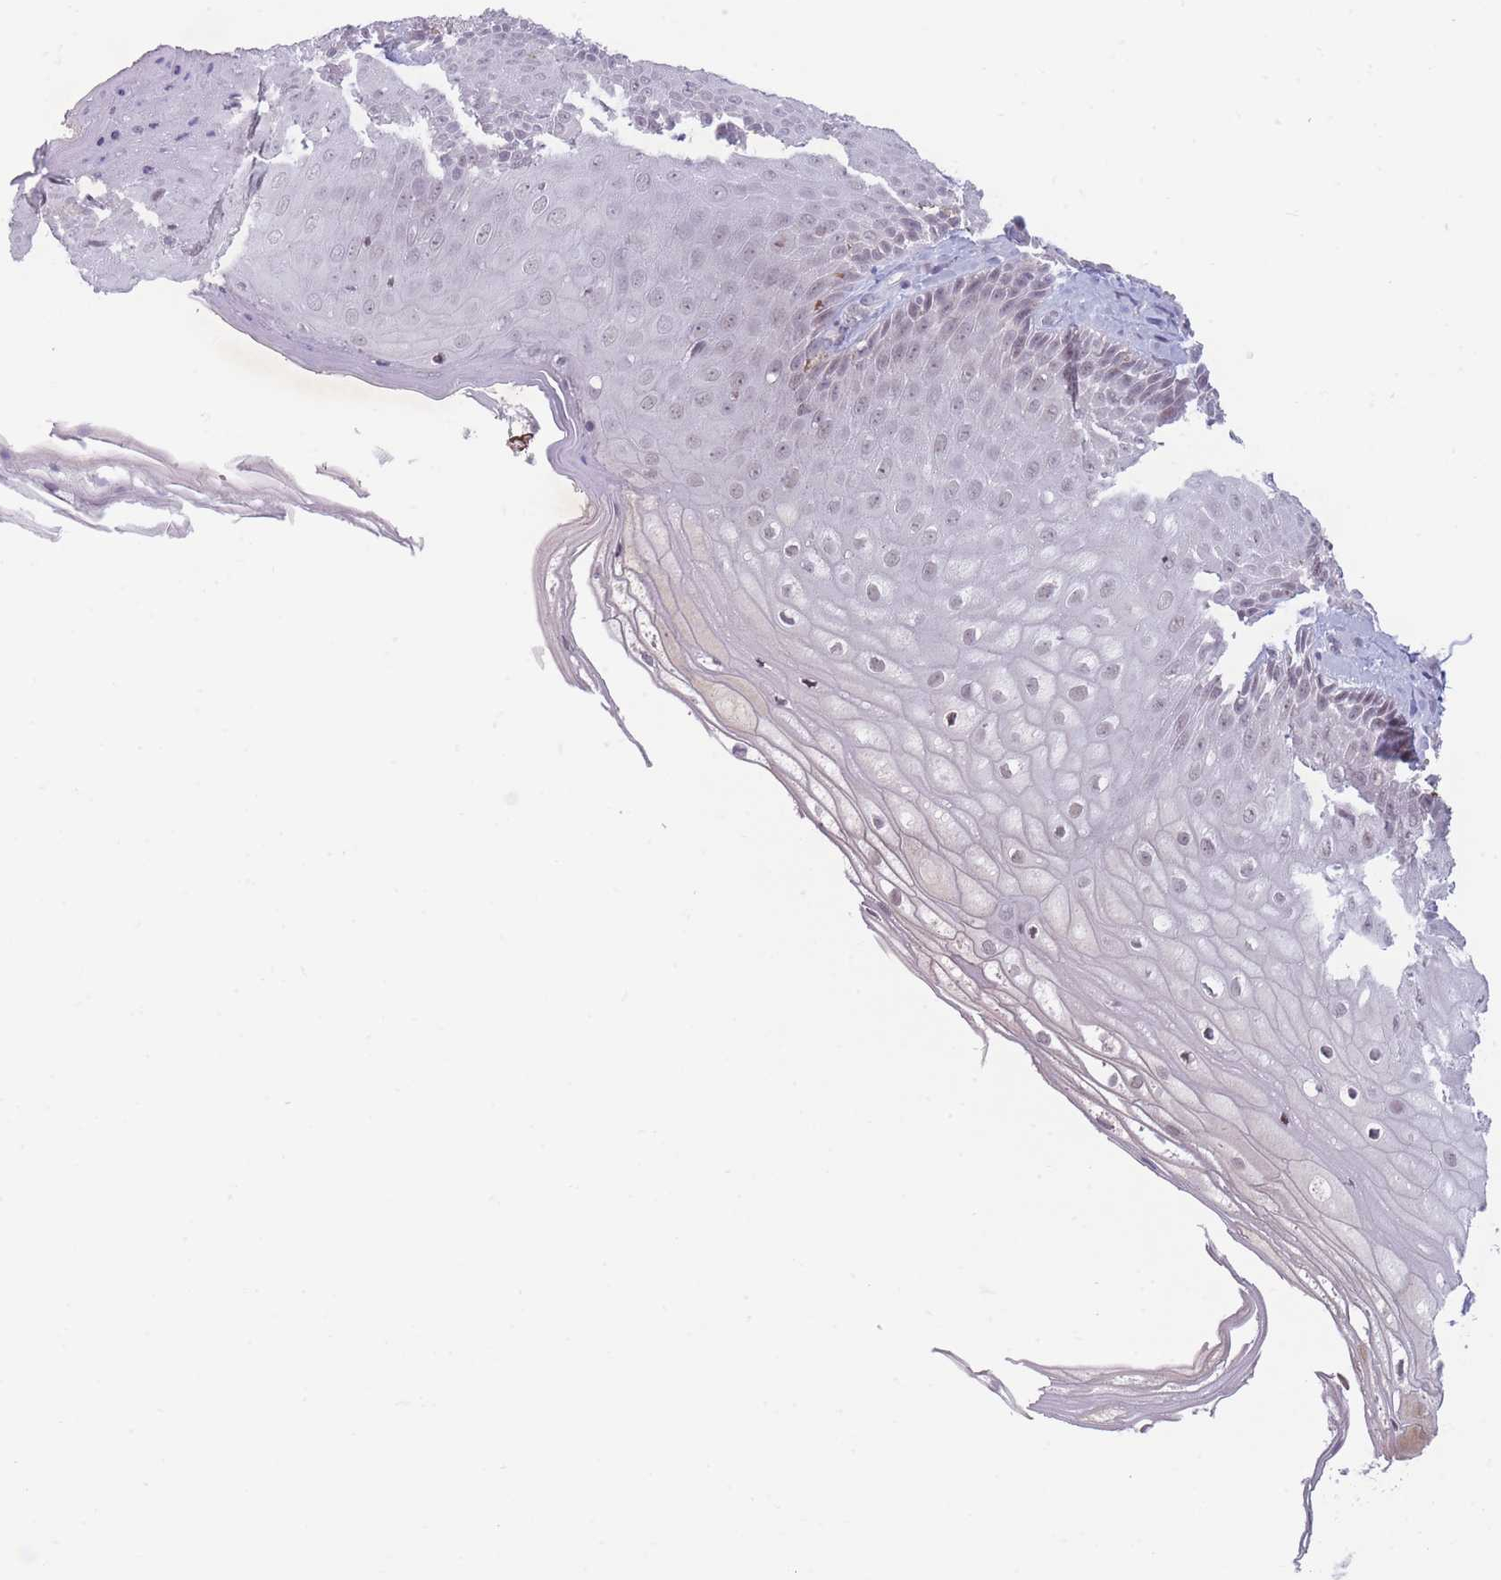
{"staining": {"intensity": "moderate", "quantity": "<25%", "location": "nuclear"}, "tissue": "skin", "cell_type": "Epidermal cells", "image_type": "normal", "snomed": [{"axis": "morphology", "description": "Normal tissue, NOS"}, {"axis": "topography", "description": "Anal"}], "caption": "Epidermal cells show moderate nuclear positivity in approximately <25% of cells in normal skin. The protein of interest is stained brown, and the nuclei are stained in blue (DAB (3,3'-diaminobenzidine) IHC with brightfield microscopy, high magnification).", "gene": "ARID3B", "patient": {"sex": "male", "age": 80}}